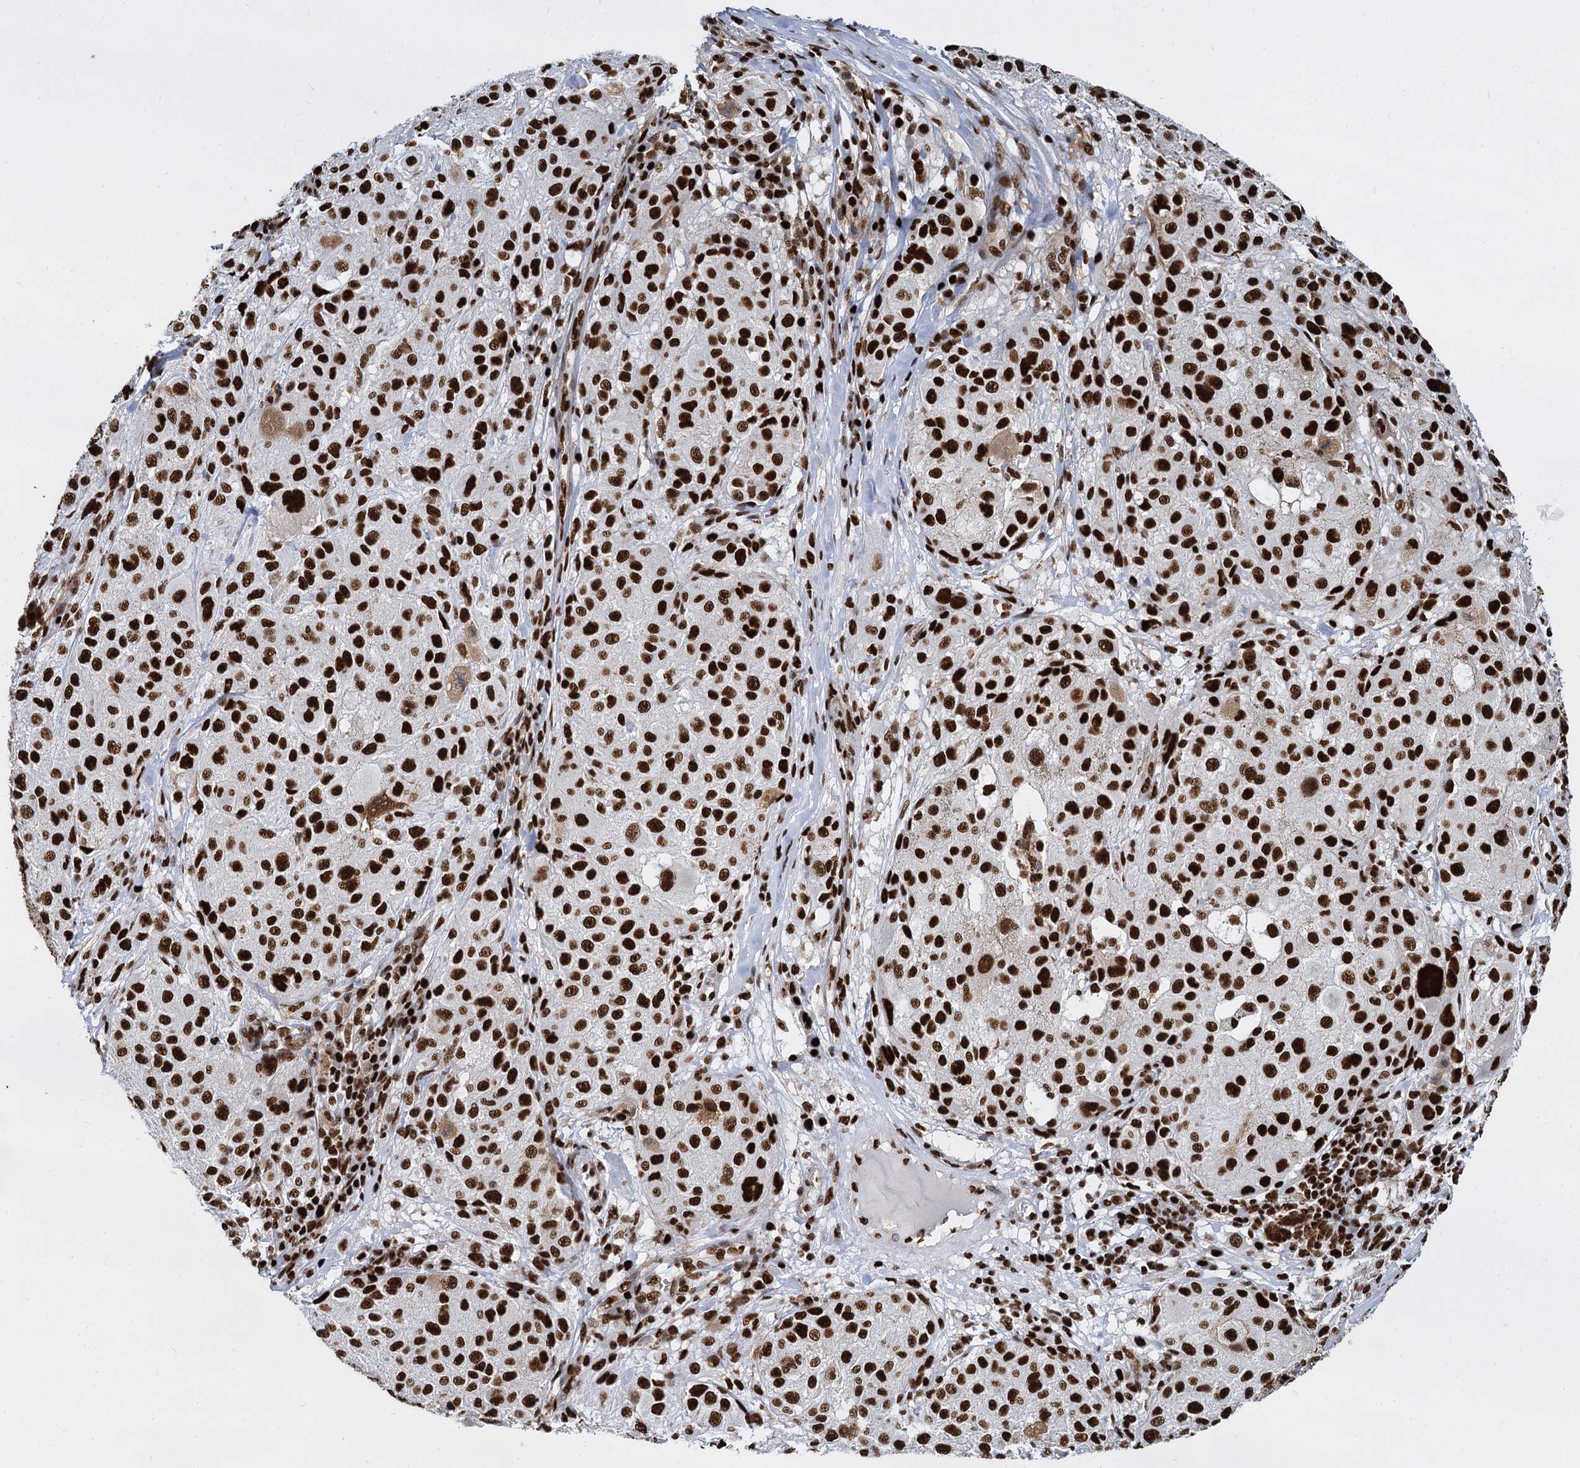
{"staining": {"intensity": "strong", "quantity": ">75%", "location": "nuclear"}, "tissue": "melanoma", "cell_type": "Tumor cells", "image_type": "cancer", "snomed": [{"axis": "morphology", "description": "Necrosis, NOS"}, {"axis": "morphology", "description": "Malignant melanoma, NOS"}, {"axis": "topography", "description": "Skin"}], "caption": "Immunohistochemical staining of malignant melanoma reveals high levels of strong nuclear protein expression in approximately >75% of tumor cells.", "gene": "DCPS", "patient": {"sex": "female", "age": 87}}